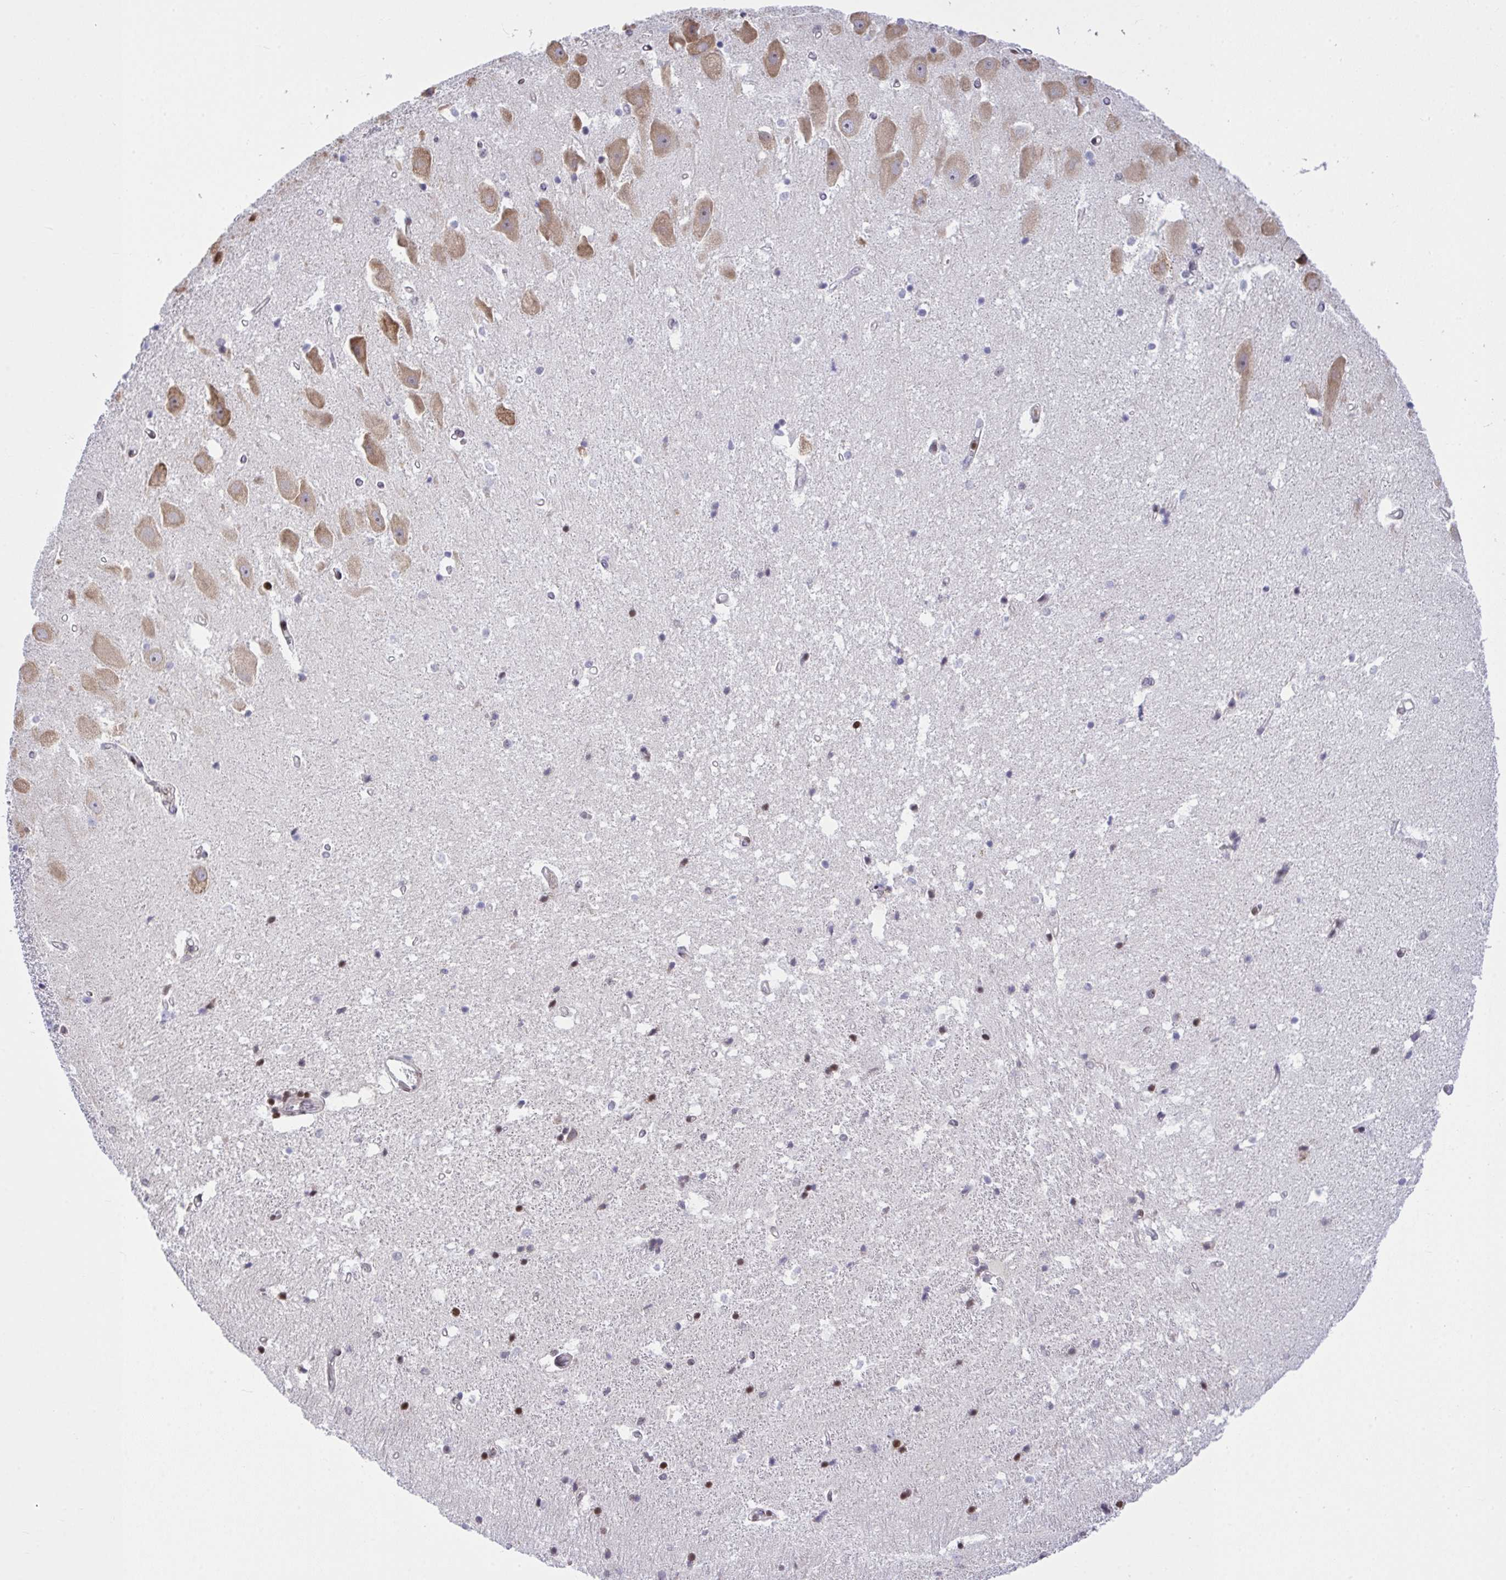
{"staining": {"intensity": "moderate", "quantity": "<25%", "location": "nuclear"}, "tissue": "hippocampus", "cell_type": "Glial cells", "image_type": "normal", "snomed": [{"axis": "morphology", "description": "Normal tissue, NOS"}, {"axis": "topography", "description": "Hippocampus"}], "caption": "Moderate nuclear positivity for a protein is identified in approximately <25% of glial cells of normal hippocampus using IHC.", "gene": "RAPGEF5", "patient": {"sex": "male", "age": 63}}